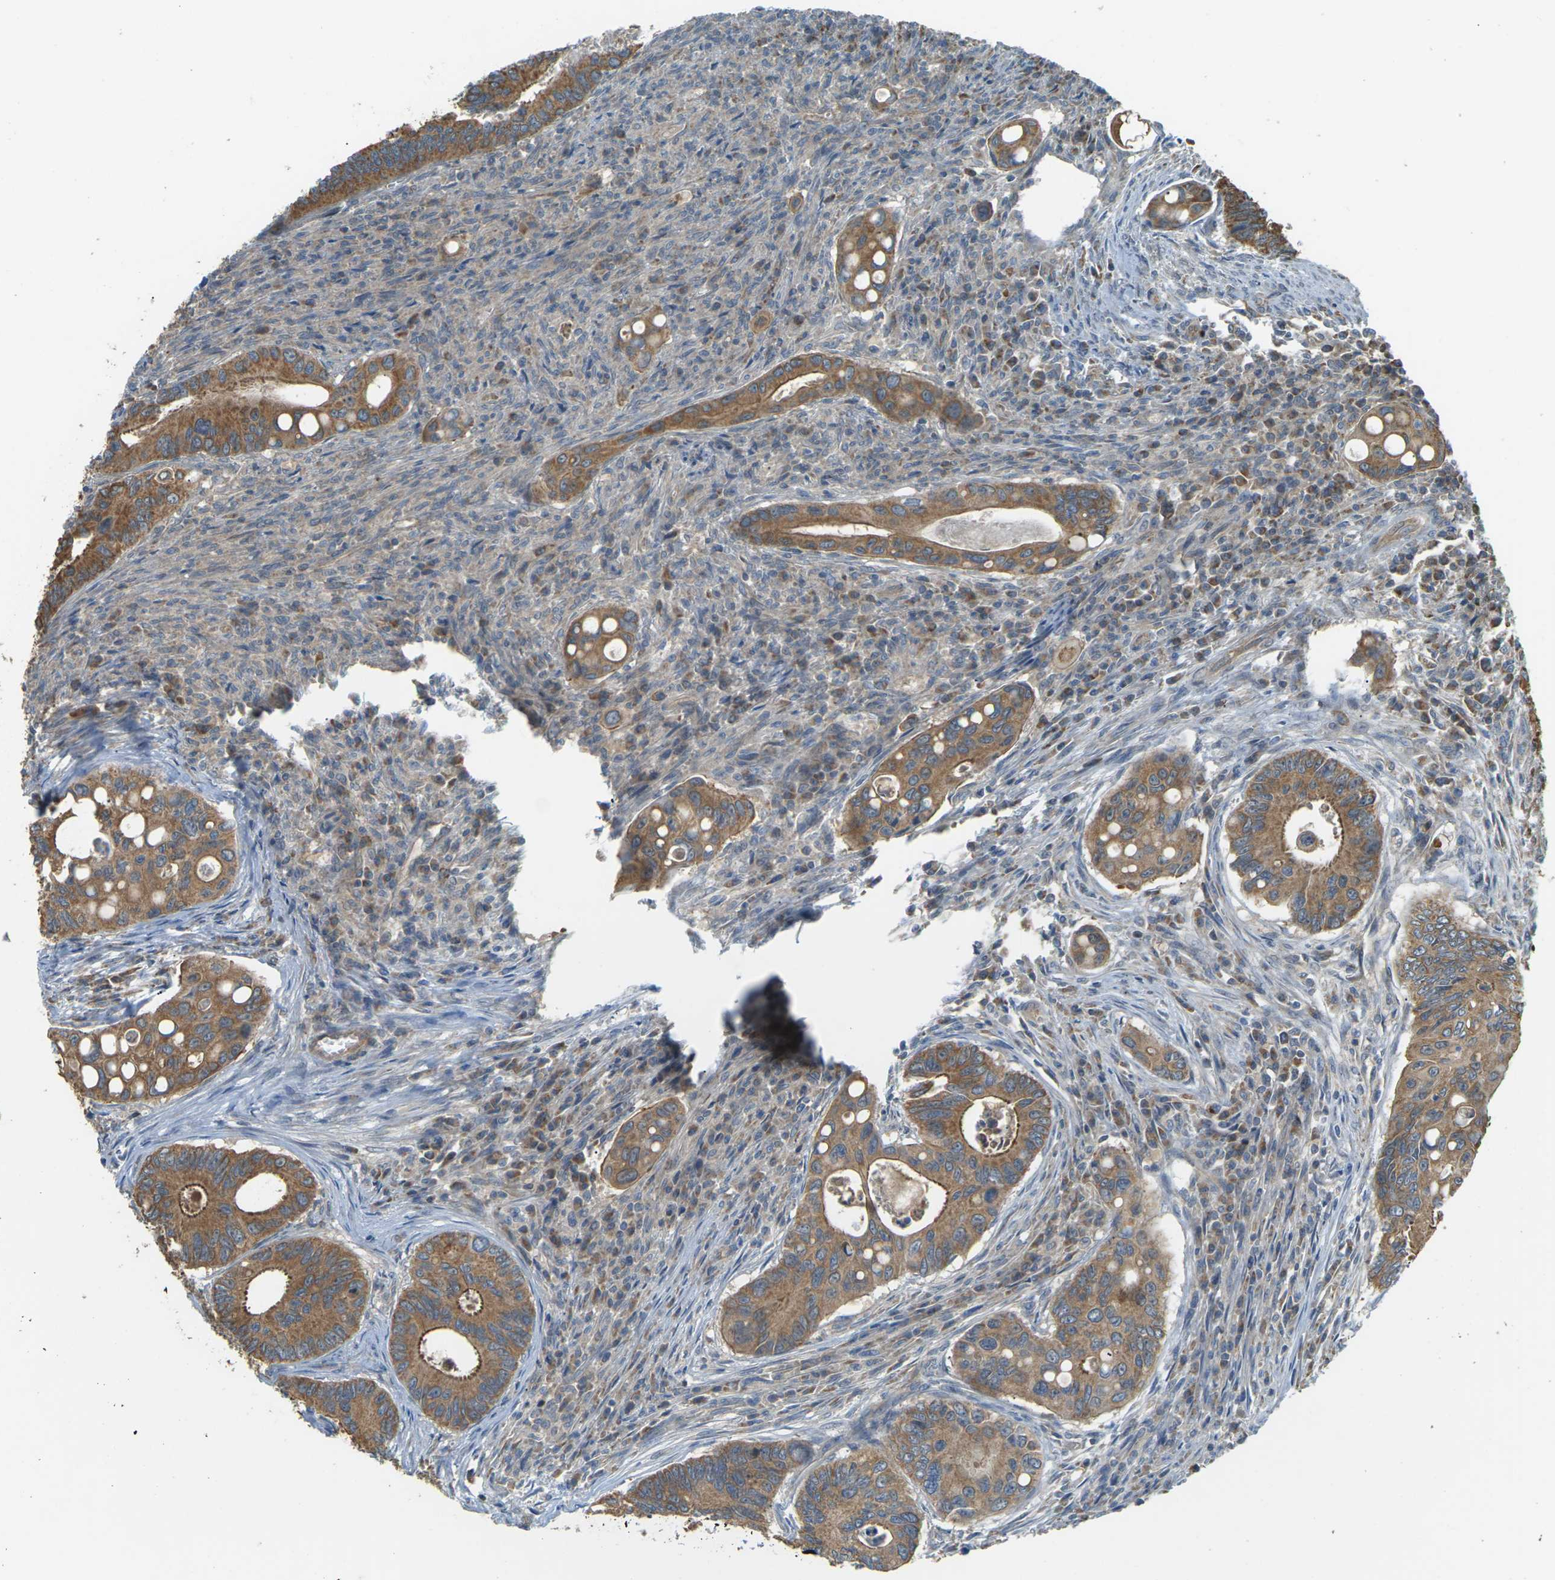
{"staining": {"intensity": "moderate", "quantity": ">75%", "location": "cytoplasmic/membranous"}, "tissue": "colorectal cancer", "cell_type": "Tumor cells", "image_type": "cancer", "snomed": [{"axis": "morphology", "description": "Inflammation, NOS"}, {"axis": "morphology", "description": "Adenocarcinoma, NOS"}, {"axis": "topography", "description": "Colon"}], "caption": "Immunohistochemical staining of colorectal adenocarcinoma exhibits medium levels of moderate cytoplasmic/membranous expression in approximately >75% of tumor cells.", "gene": "KSR1", "patient": {"sex": "male", "age": 72}}